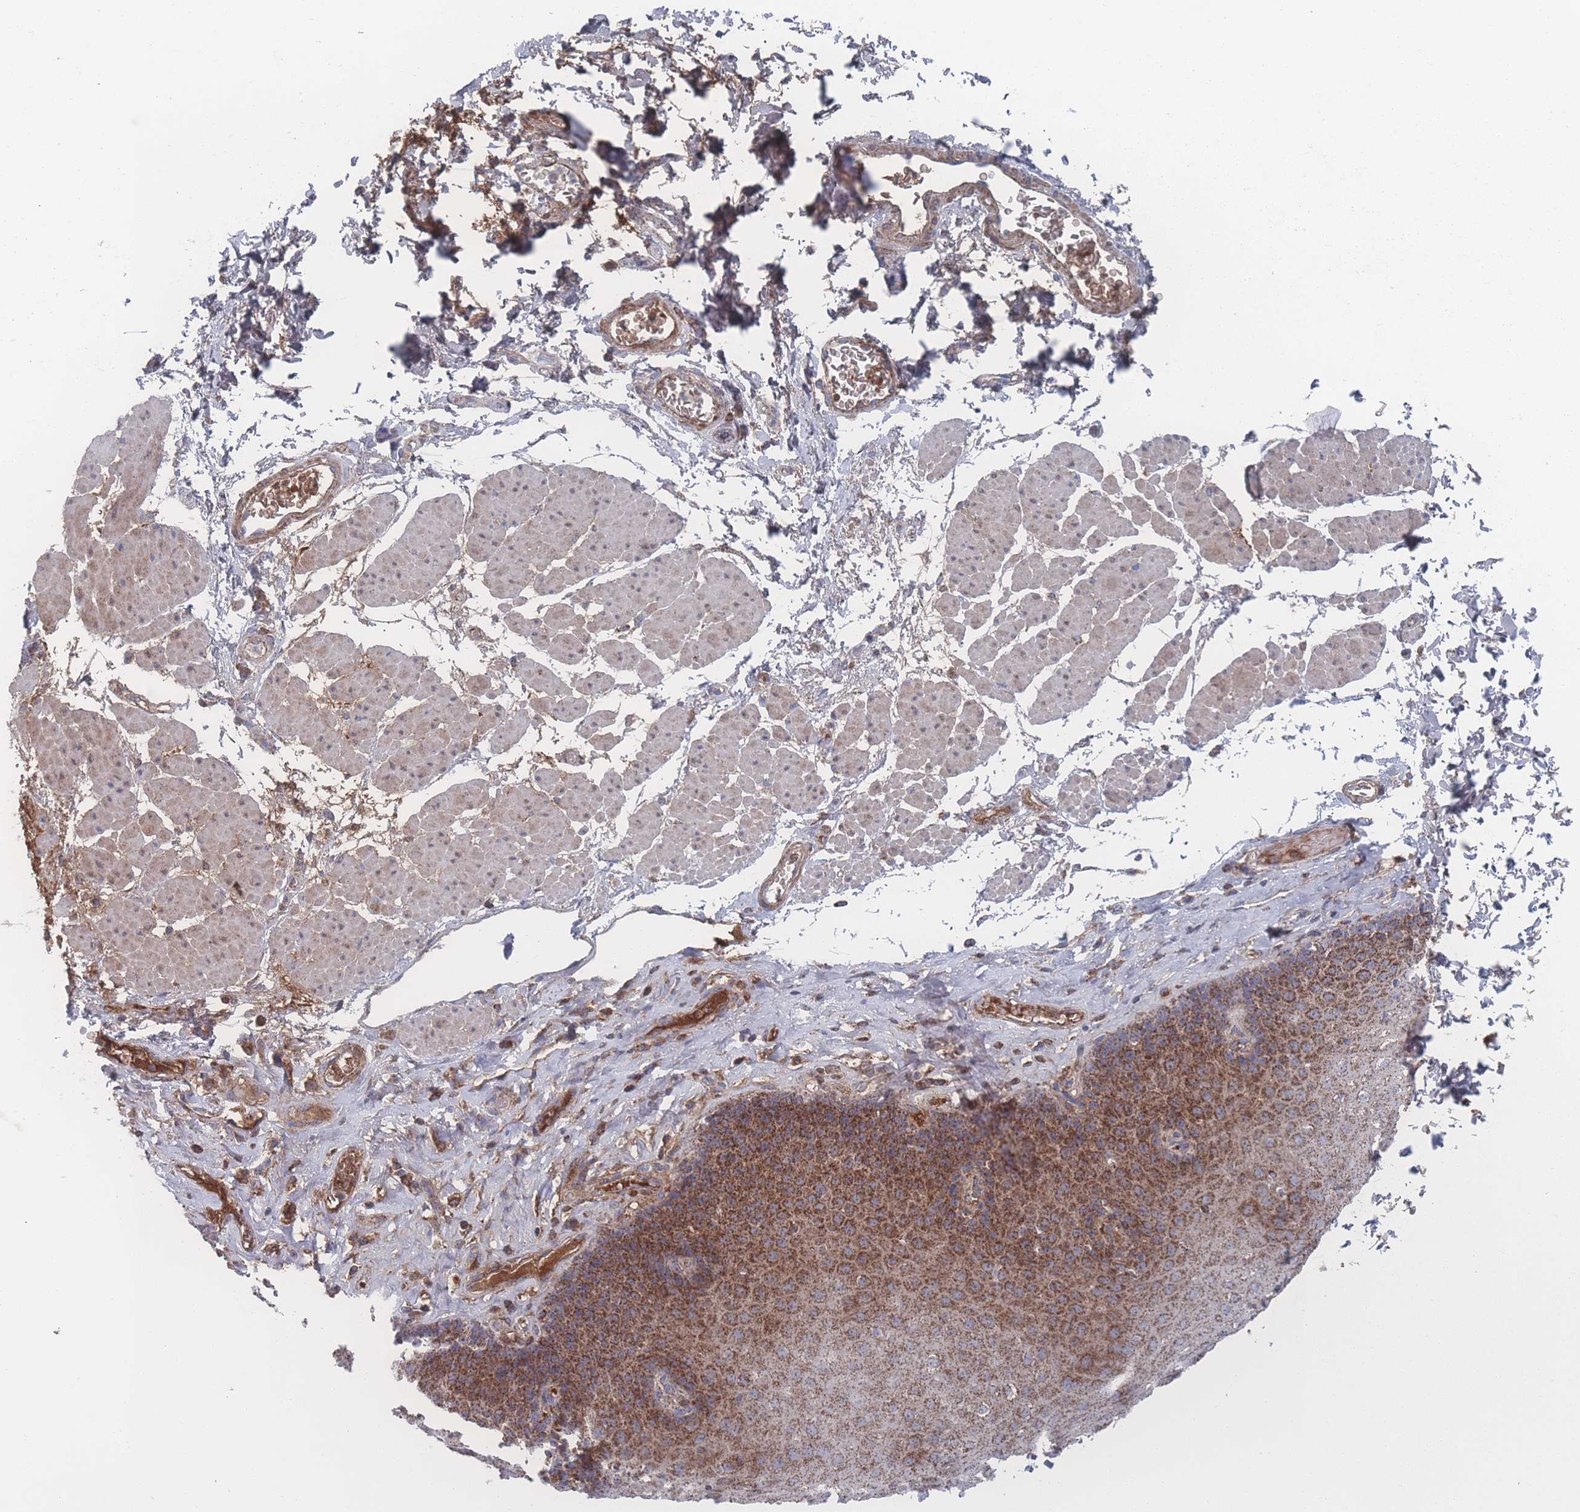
{"staining": {"intensity": "strong", "quantity": ">75%", "location": "cytoplasmic/membranous"}, "tissue": "esophagus", "cell_type": "Squamous epithelial cells", "image_type": "normal", "snomed": [{"axis": "morphology", "description": "Normal tissue, NOS"}, {"axis": "topography", "description": "Esophagus"}], "caption": "Immunohistochemistry micrograph of normal esophagus: esophagus stained using IHC exhibits high levels of strong protein expression localized specifically in the cytoplasmic/membranous of squamous epithelial cells, appearing as a cytoplasmic/membranous brown color.", "gene": "PEX14", "patient": {"sex": "female", "age": 66}}